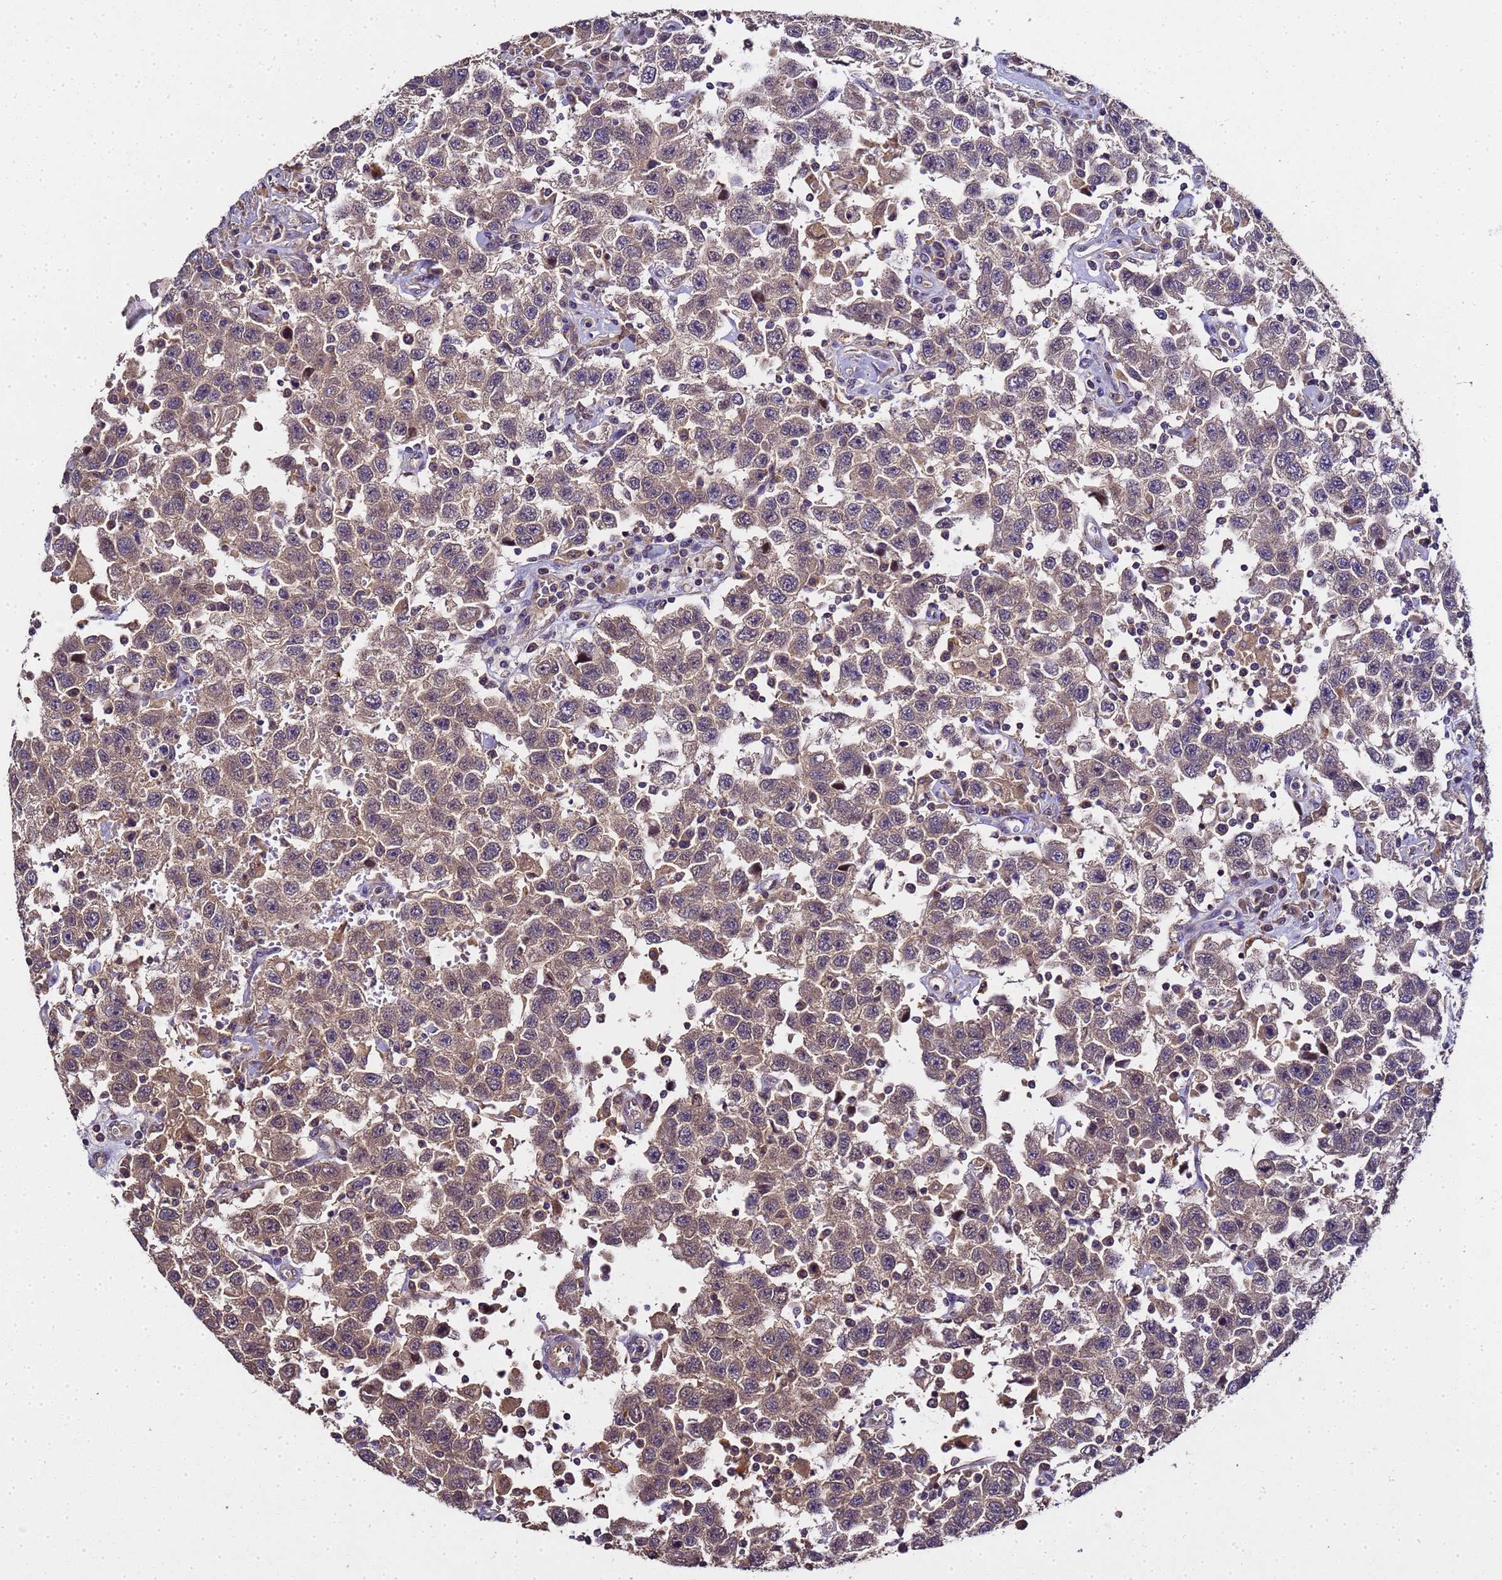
{"staining": {"intensity": "weak", "quantity": "25%-75%", "location": "cytoplasmic/membranous"}, "tissue": "testis cancer", "cell_type": "Tumor cells", "image_type": "cancer", "snomed": [{"axis": "morphology", "description": "Seminoma, NOS"}, {"axis": "topography", "description": "Testis"}], "caption": "DAB immunohistochemical staining of human testis cancer displays weak cytoplasmic/membranous protein expression in about 25%-75% of tumor cells.", "gene": "LGI4", "patient": {"sex": "male", "age": 41}}